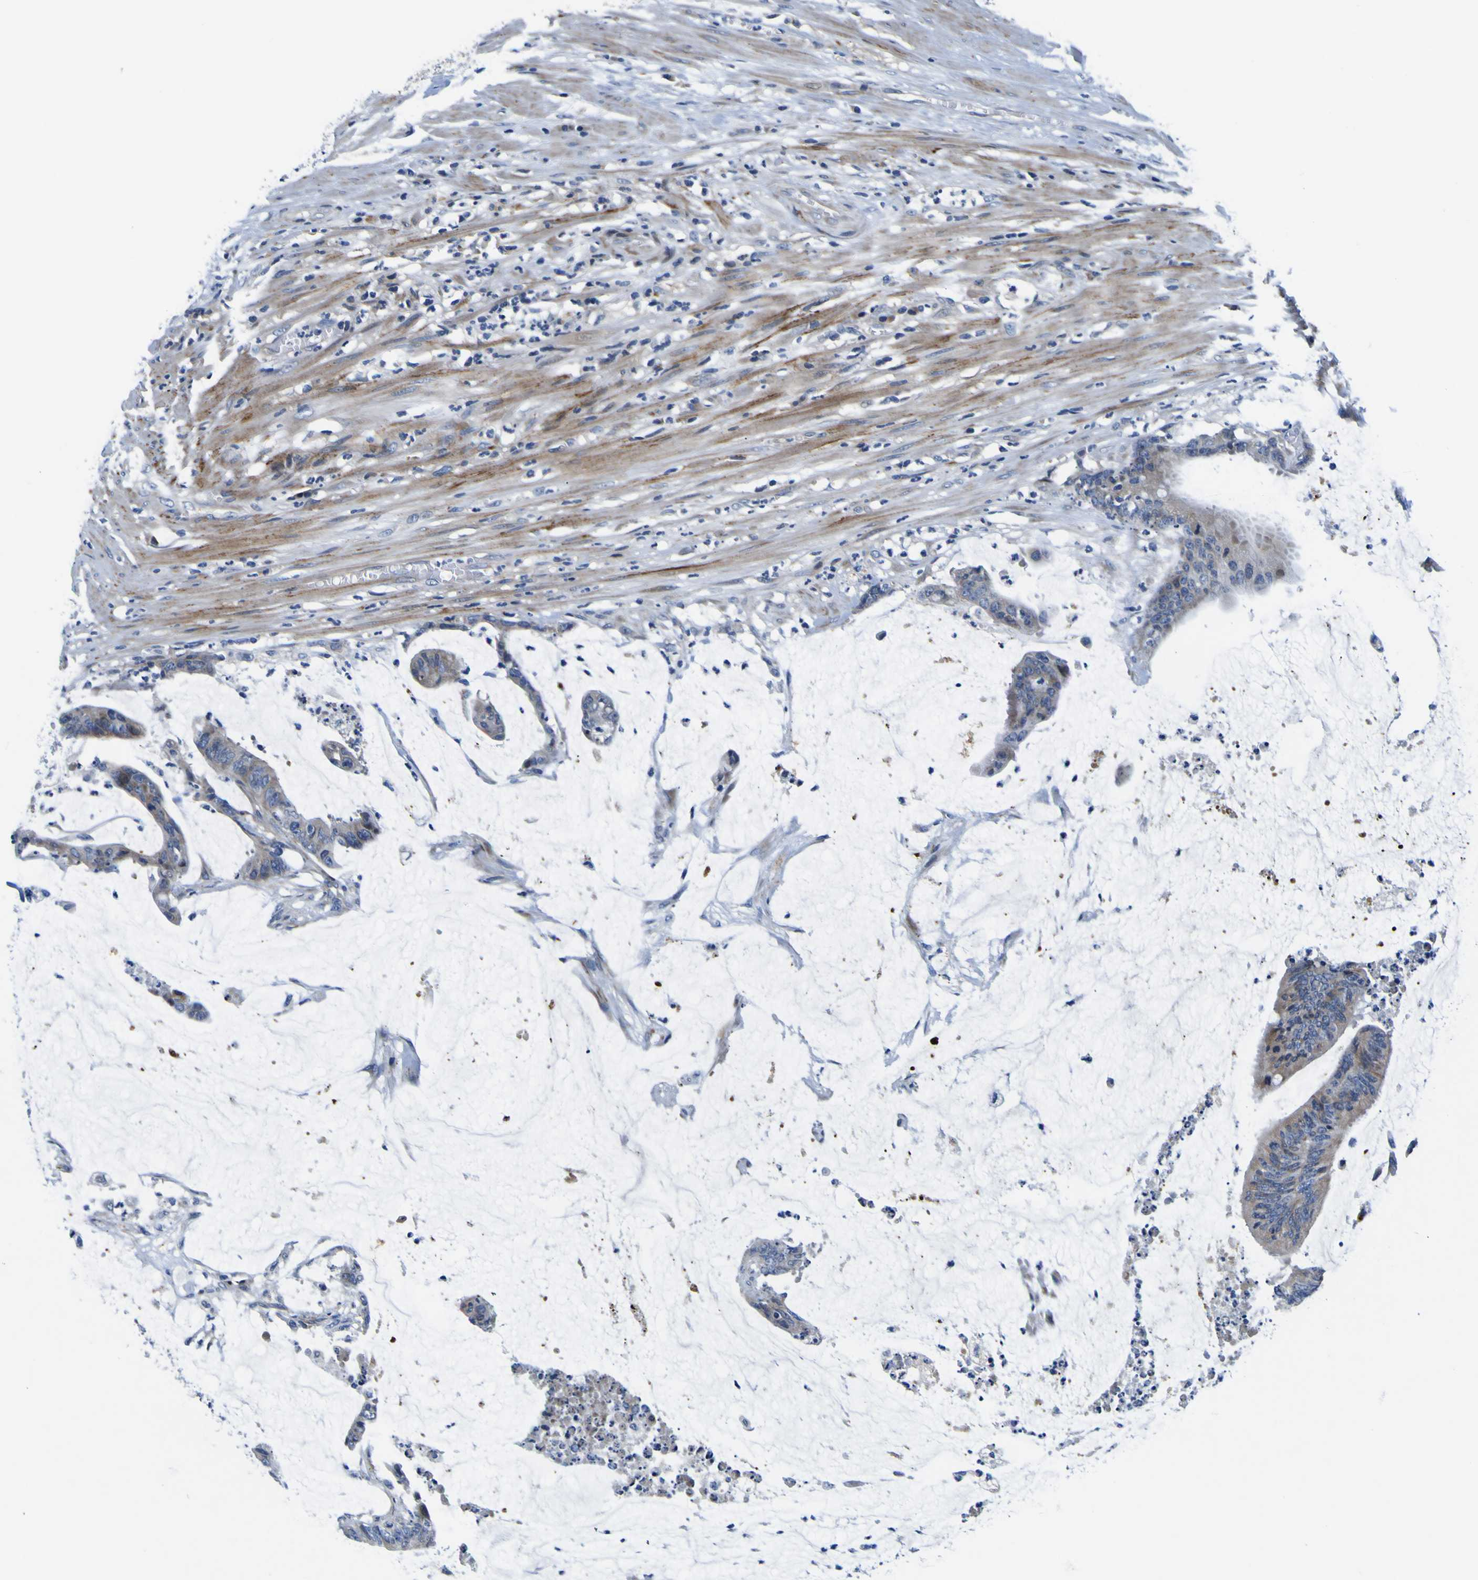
{"staining": {"intensity": "weak", "quantity": "25%-75%", "location": "cytoplasmic/membranous"}, "tissue": "colorectal cancer", "cell_type": "Tumor cells", "image_type": "cancer", "snomed": [{"axis": "morphology", "description": "Adenocarcinoma, NOS"}, {"axis": "topography", "description": "Rectum"}], "caption": "Colorectal cancer (adenocarcinoma) tissue demonstrates weak cytoplasmic/membranous expression in approximately 25%-75% of tumor cells, visualized by immunohistochemistry.", "gene": "AGAP3", "patient": {"sex": "female", "age": 66}}